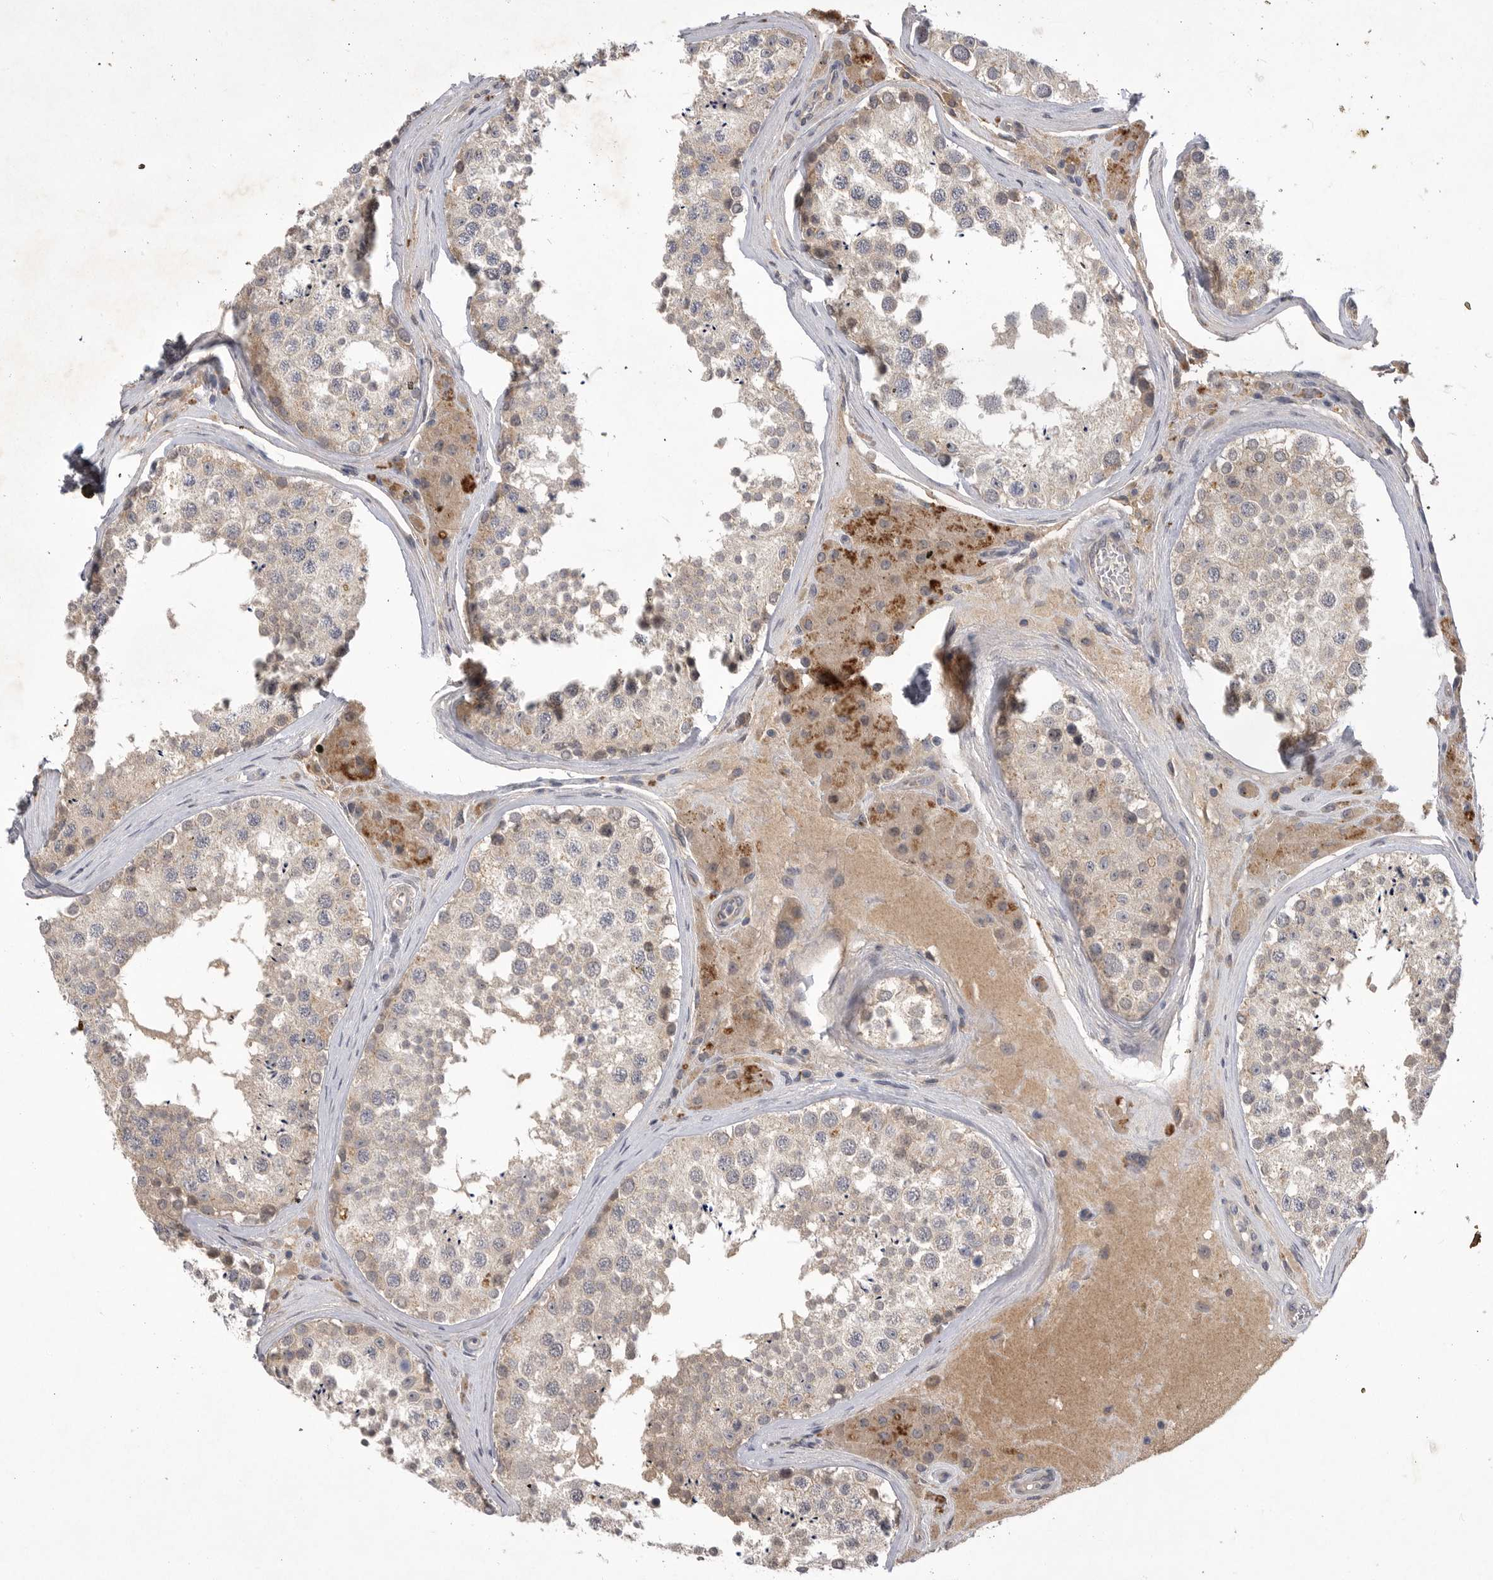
{"staining": {"intensity": "weak", "quantity": "25%-75%", "location": "cytoplasmic/membranous"}, "tissue": "testis", "cell_type": "Cells in seminiferous ducts", "image_type": "normal", "snomed": [{"axis": "morphology", "description": "Normal tissue, NOS"}, {"axis": "topography", "description": "Testis"}], "caption": "This photomicrograph shows IHC staining of unremarkable human testis, with low weak cytoplasmic/membranous staining in about 25%-75% of cells in seminiferous ducts.", "gene": "DHDDS", "patient": {"sex": "male", "age": 46}}